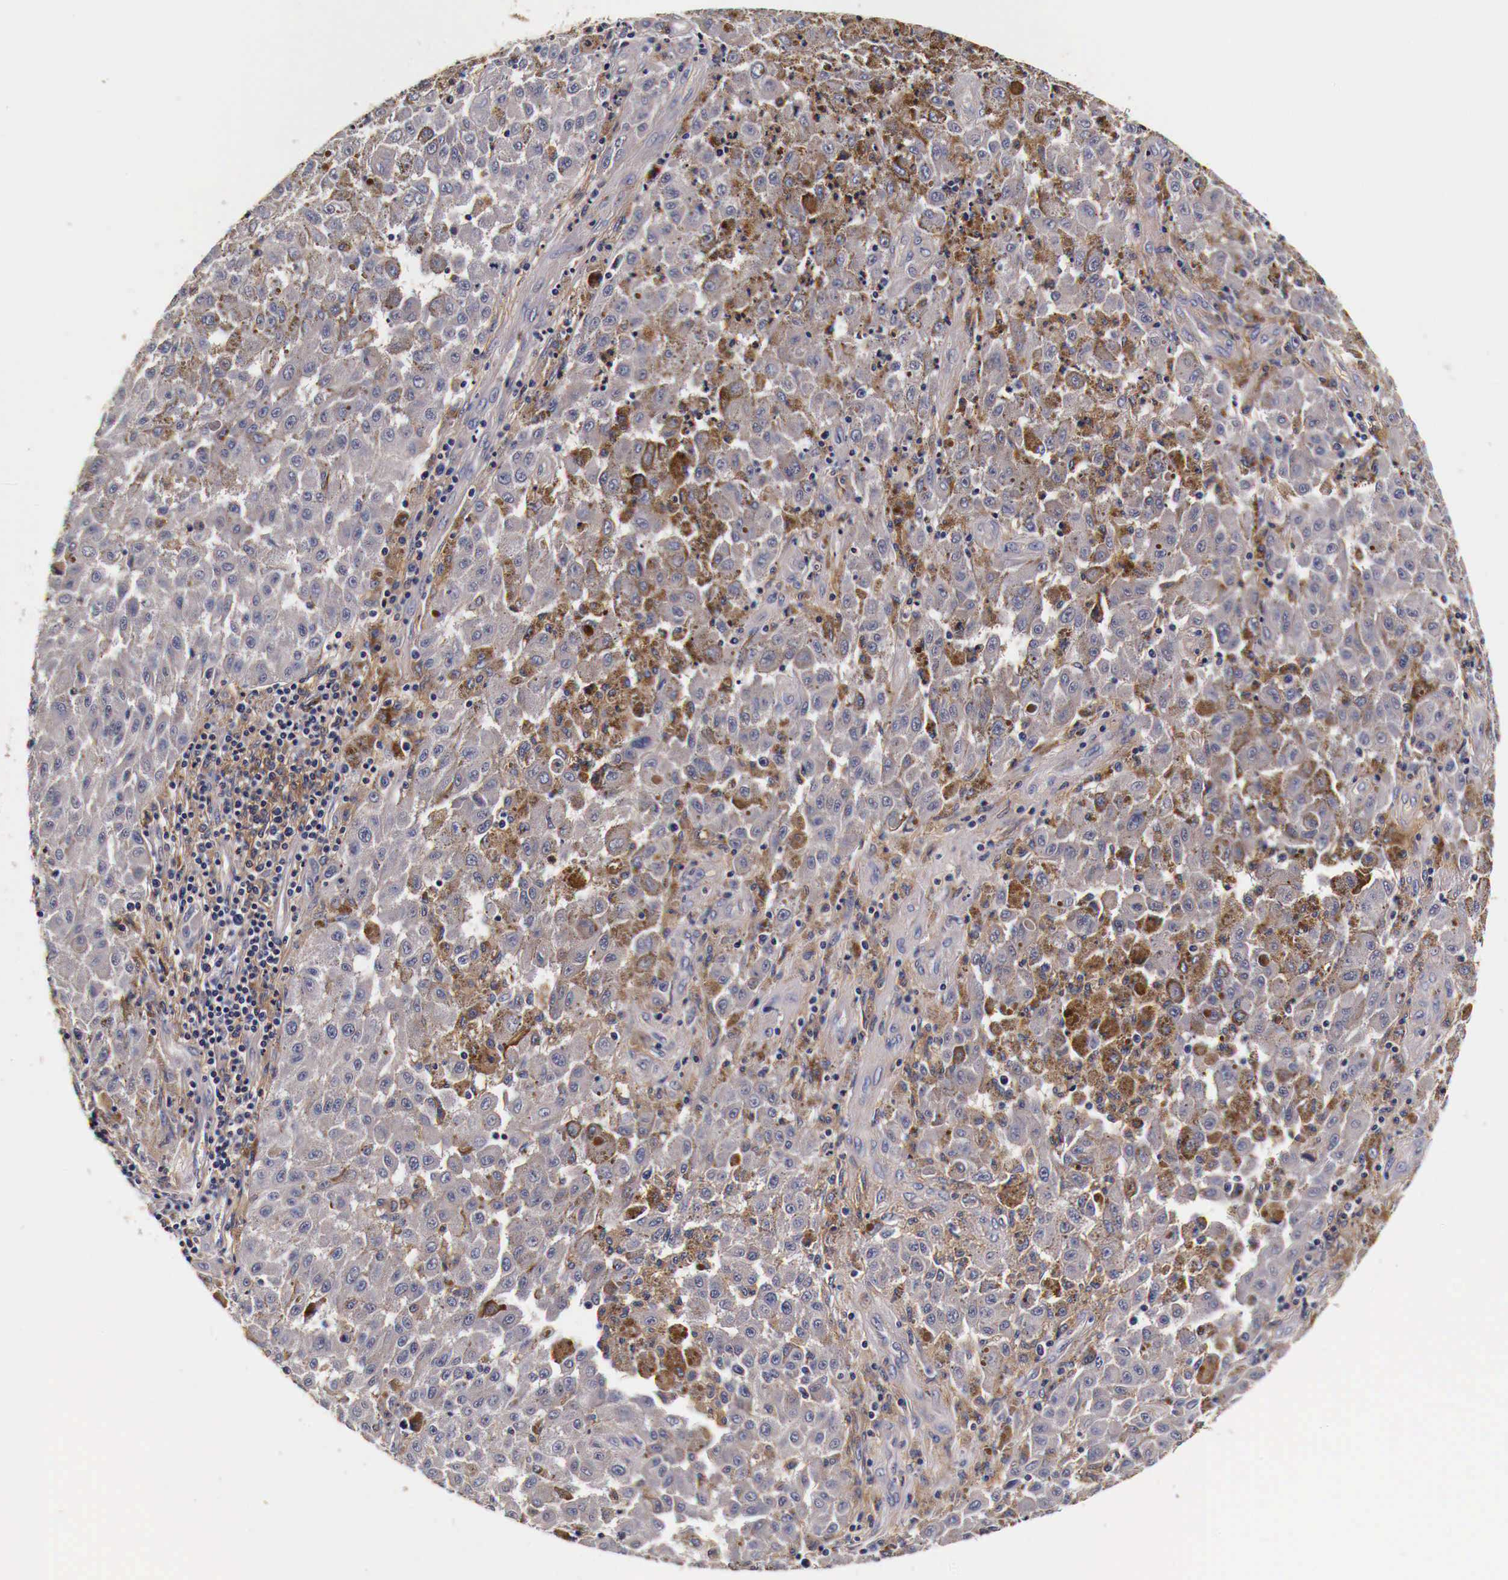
{"staining": {"intensity": "weak", "quantity": "<25%", "location": "cytoplasmic/membranous"}, "tissue": "melanoma", "cell_type": "Tumor cells", "image_type": "cancer", "snomed": [{"axis": "morphology", "description": "Malignant melanoma, NOS"}, {"axis": "topography", "description": "Skin"}], "caption": "Tumor cells show no significant protein staining in malignant melanoma.", "gene": "RP2", "patient": {"sex": "female", "age": 64}}